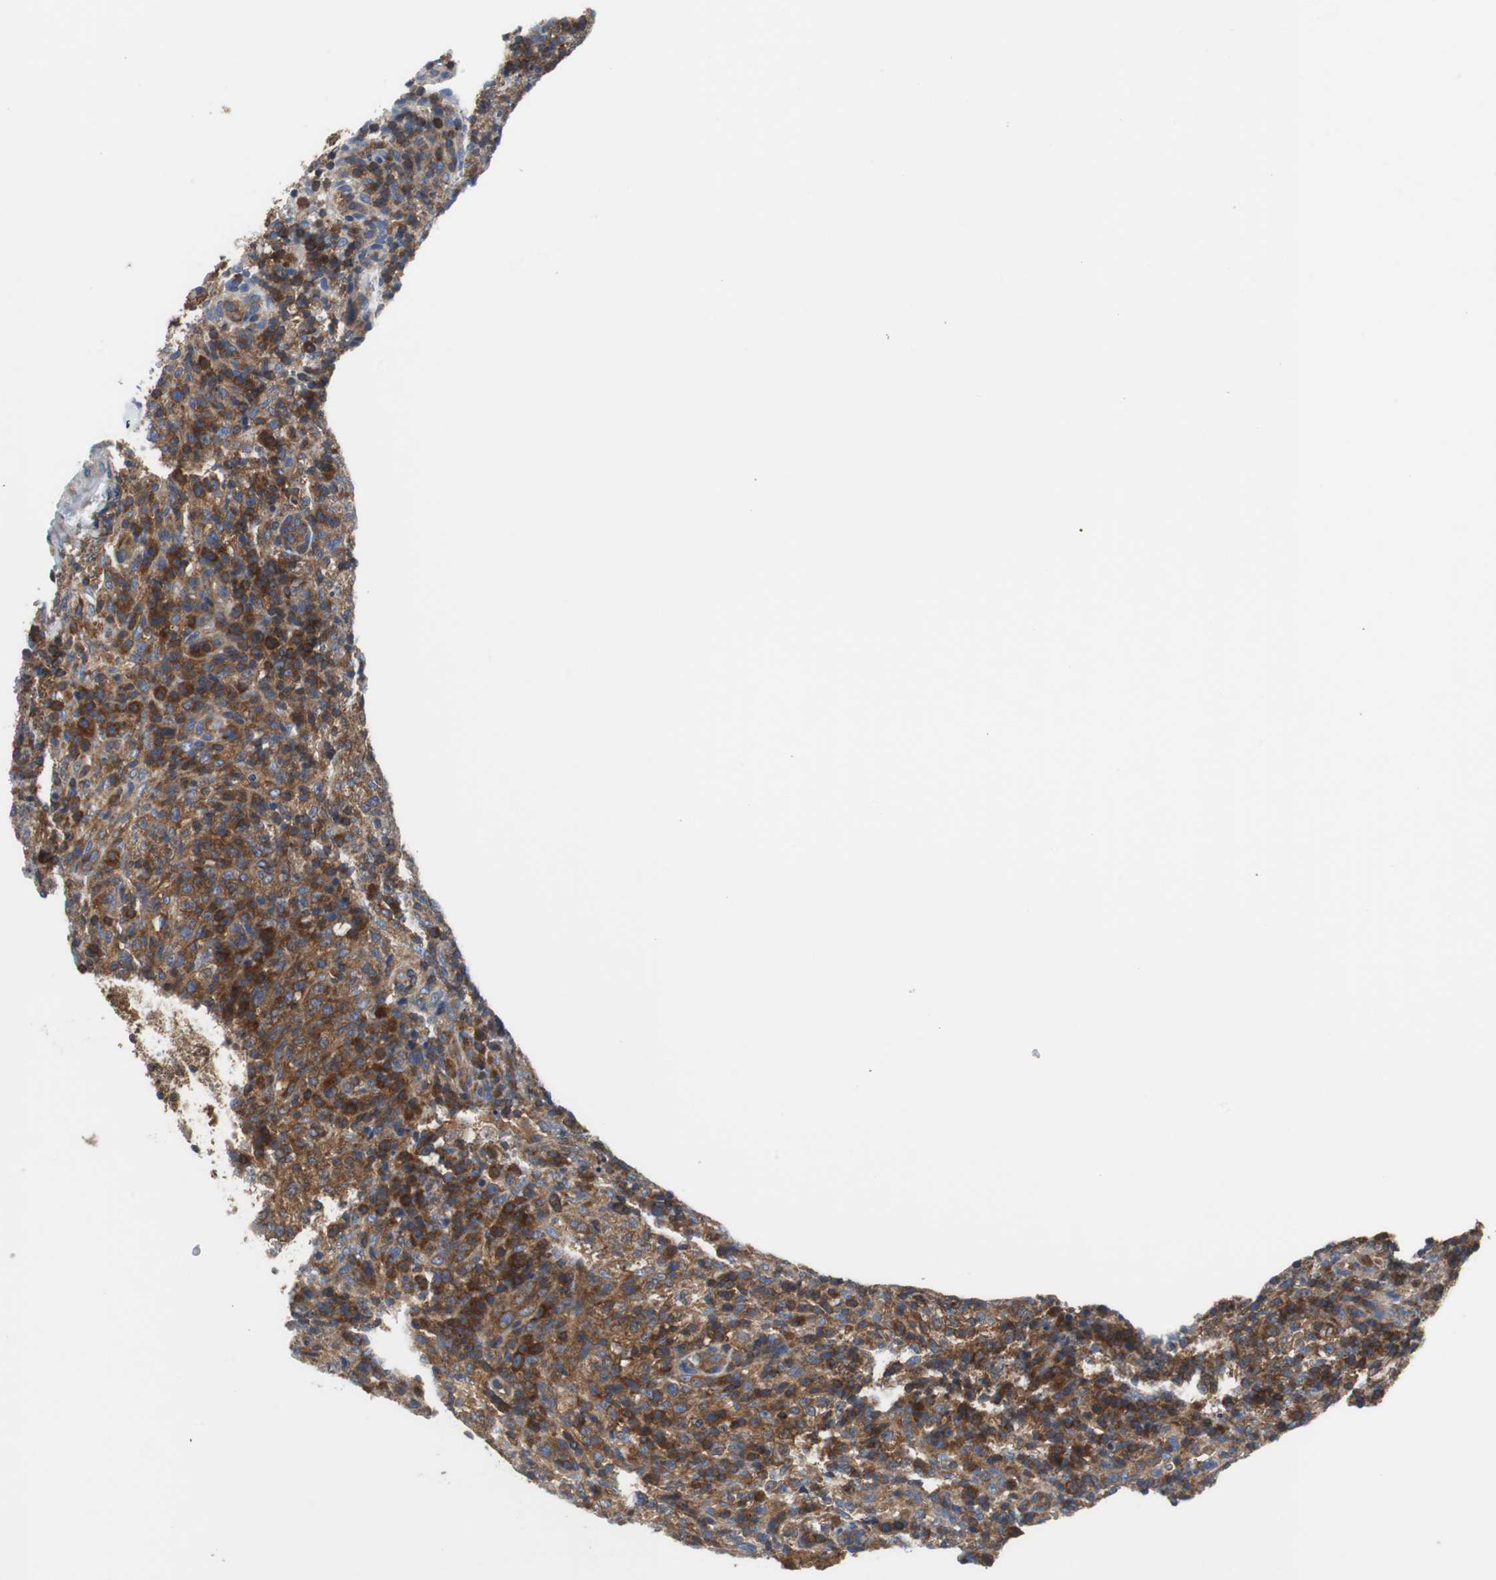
{"staining": {"intensity": "strong", "quantity": ">75%", "location": "cytoplasmic/membranous"}, "tissue": "lymphoma", "cell_type": "Tumor cells", "image_type": "cancer", "snomed": [{"axis": "morphology", "description": "Malignant lymphoma, non-Hodgkin's type, High grade"}, {"axis": "topography", "description": "Lymph node"}], "caption": "This micrograph shows IHC staining of high-grade malignant lymphoma, non-Hodgkin's type, with high strong cytoplasmic/membranous positivity in about >75% of tumor cells.", "gene": "BRAF", "patient": {"sex": "female", "age": 76}}